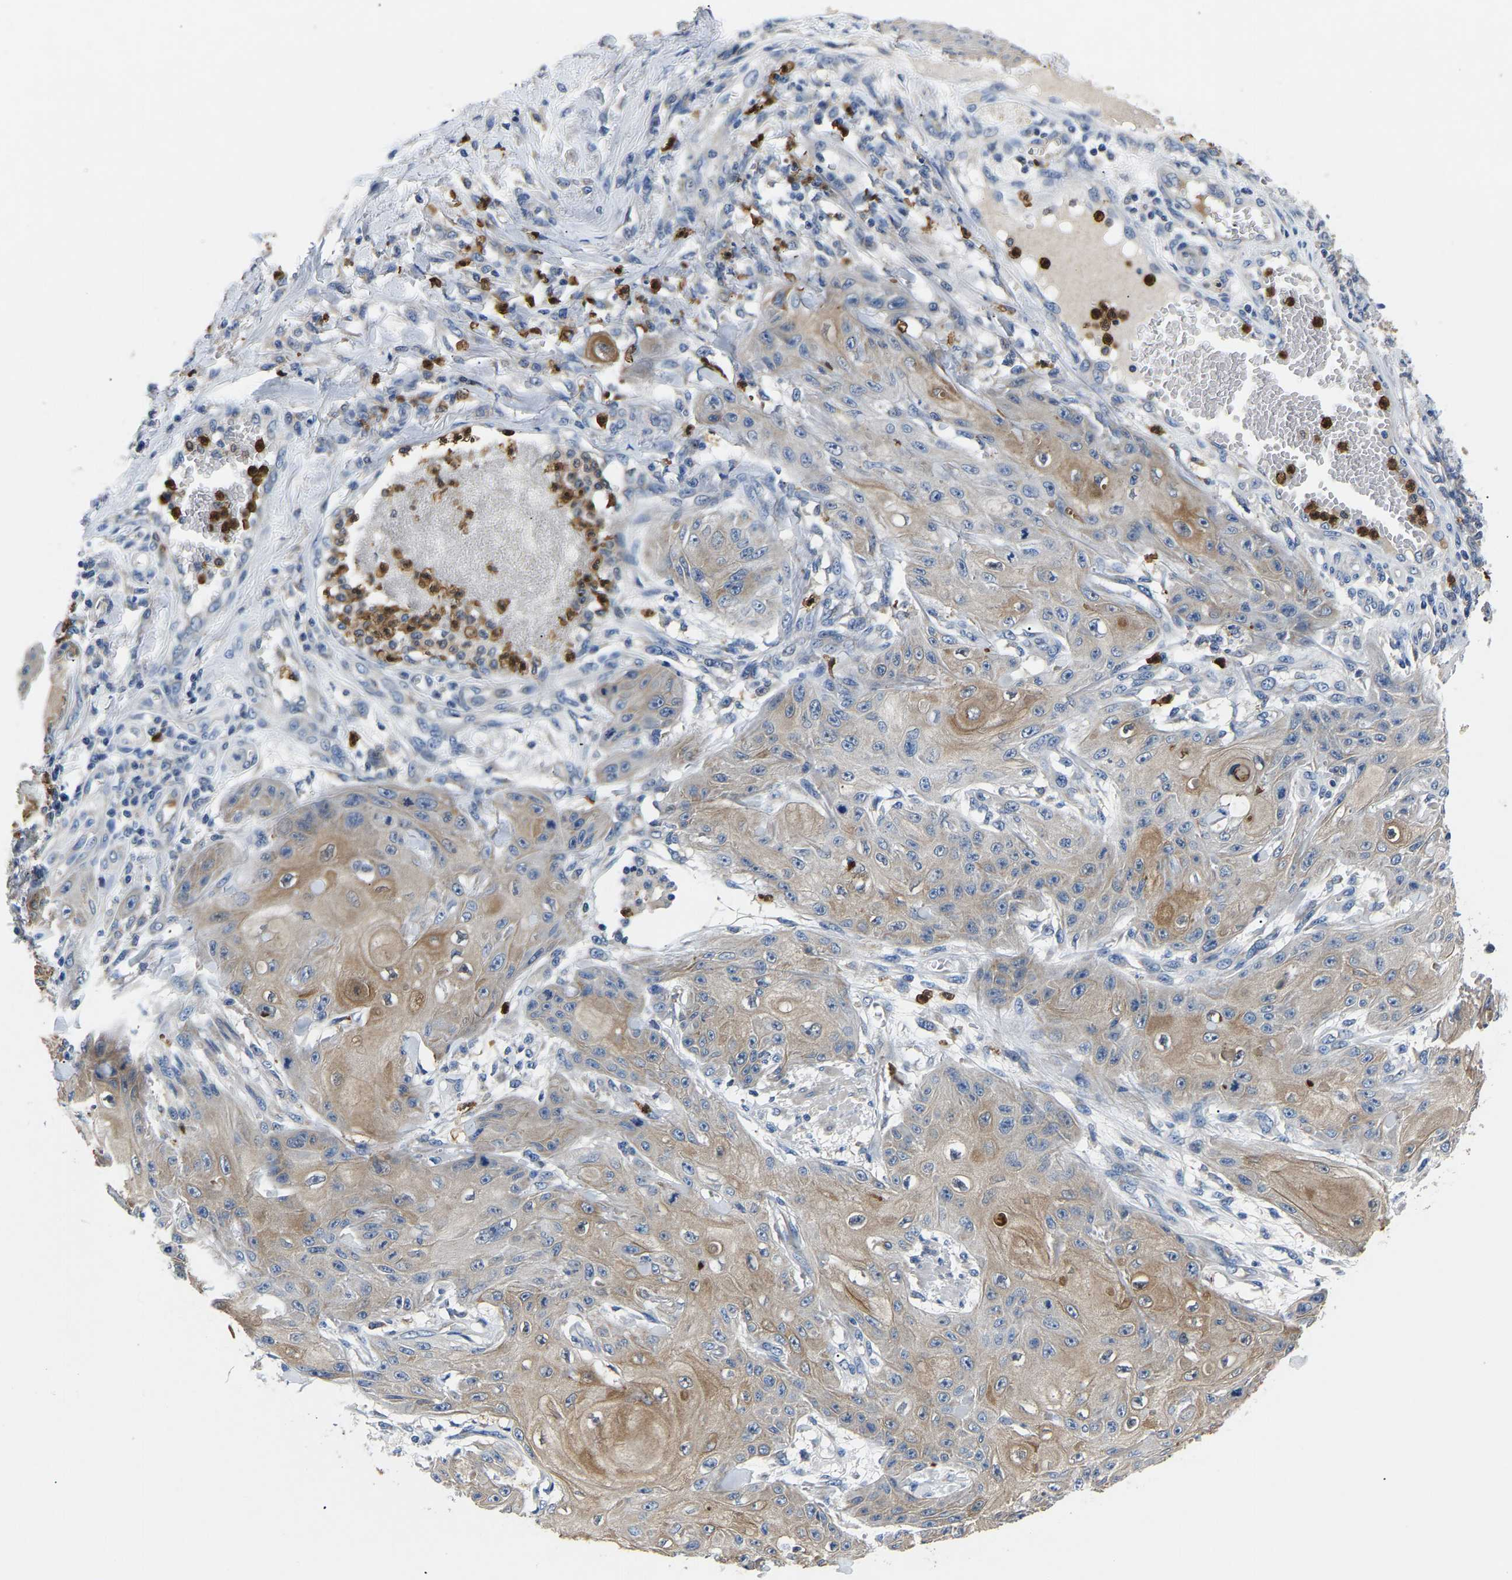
{"staining": {"intensity": "moderate", "quantity": "25%-75%", "location": "cytoplasmic/membranous"}, "tissue": "skin cancer", "cell_type": "Tumor cells", "image_type": "cancer", "snomed": [{"axis": "morphology", "description": "Squamous cell carcinoma, NOS"}, {"axis": "topography", "description": "Skin"}], "caption": "Immunohistochemical staining of human skin cancer (squamous cell carcinoma) demonstrates medium levels of moderate cytoplasmic/membranous staining in about 25%-75% of tumor cells.", "gene": "TOR1B", "patient": {"sex": "male", "age": 74}}